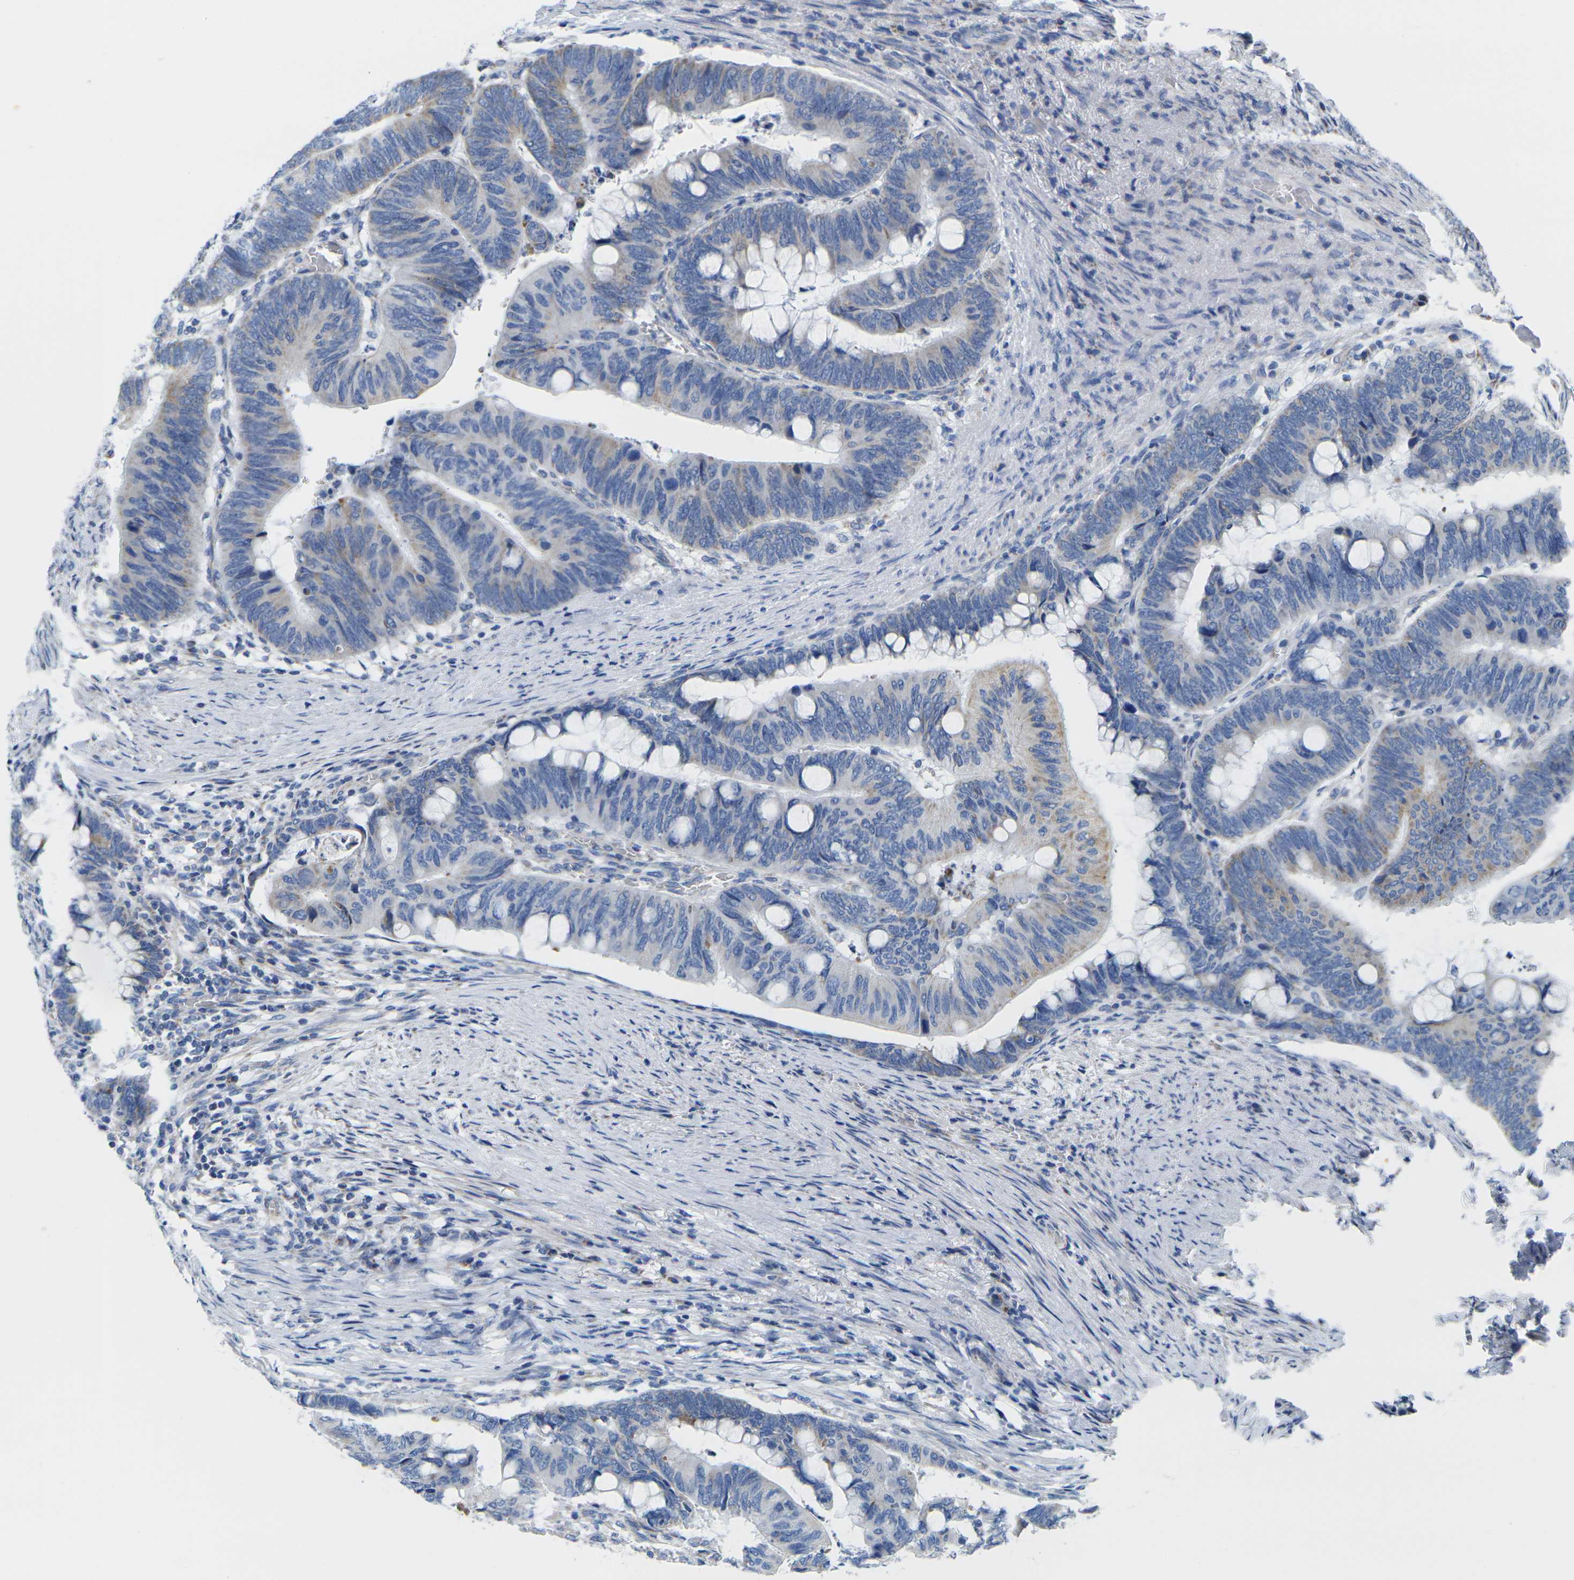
{"staining": {"intensity": "negative", "quantity": "none", "location": "none"}, "tissue": "colorectal cancer", "cell_type": "Tumor cells", "image_type": "cancer", "snomed": [{"axis": "morphology", "description": "Normal tissue, NOS"}, {"axis": "morphology", "description": "Adenocarcinoma, NOS"}, {"axis": "topography", "description": "Rectum"}, {"axis": "topography", "description": "Peripheral nerve tissue"}], "caption": "IHC photomicrograph of neoplastic tissue: colorectal cancer (adenocarcinoma) stained with DAB (3,3'-diaminobenzidine) displays no significant protein staining in tumor cells.", "gene": "TMEM204", "patient": {"sex": "male", "age": 92}}